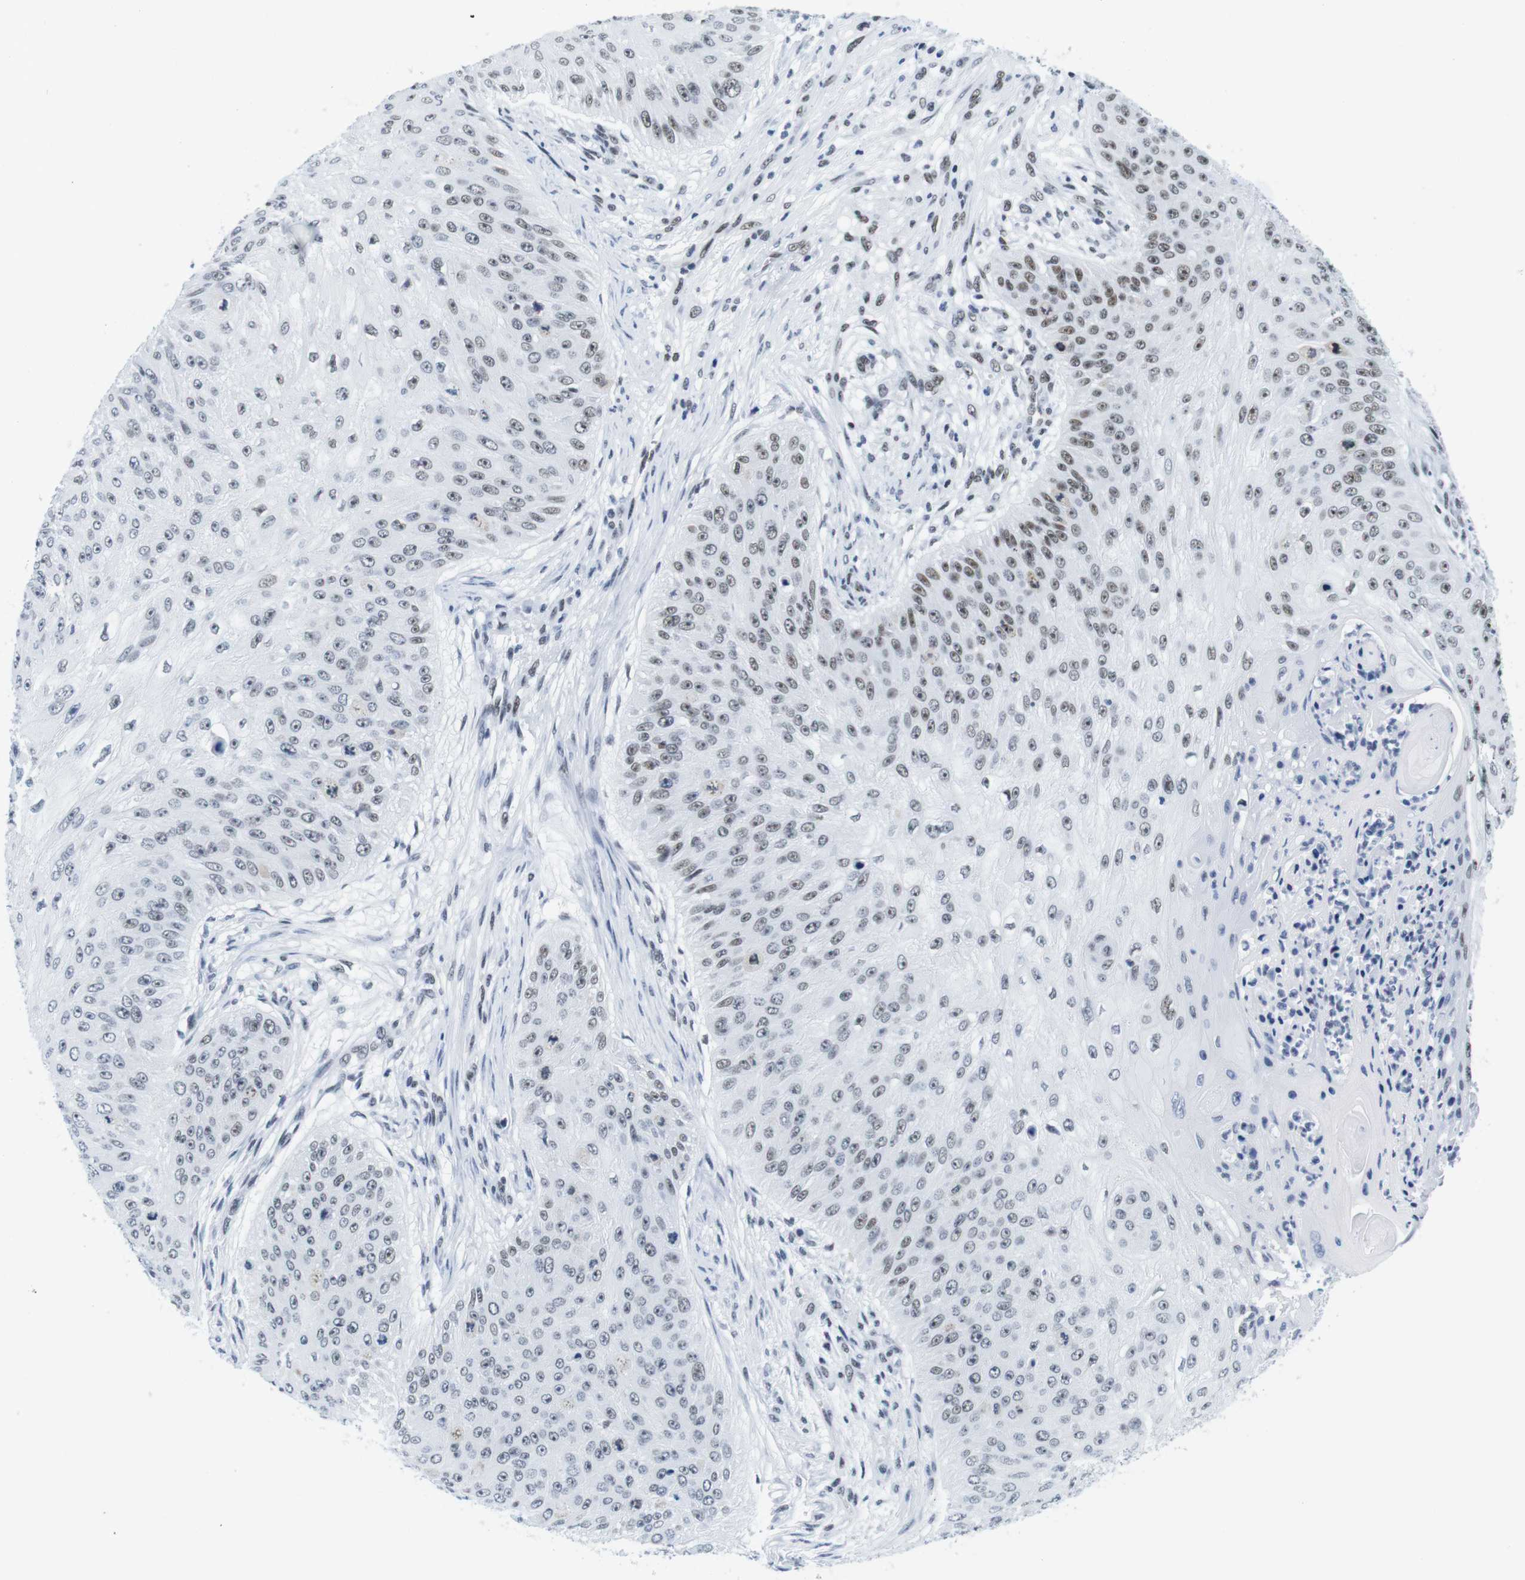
{"staining": {"intensity": "moderate", "quantity": ">75%", "location": "nuclear"}, "tissue": "skin cancer", "cell_type": "Tumor cells", "image_type": "cancer", "snomed": [{"axis": "morphology", "description": "Squamous cell carcinoma, NOS"}, {"axis": "topography", "description": "Skin"}], "caption": "DAB (3,3'-diaminobenzidine) immunohistochemical staining of skin cancer (squamous cell carcinoma) reveals moderate nuclear protein staining in approximately >75% of tumor cells. The protein is stained brown, and the nuclei are stained in blue (DAB (3,3'-diaminobenzidine) IHC with brightfield microscopy, high magnification).", "gene": "IFI16", "patient": {"sex": "female", "age": 80}}